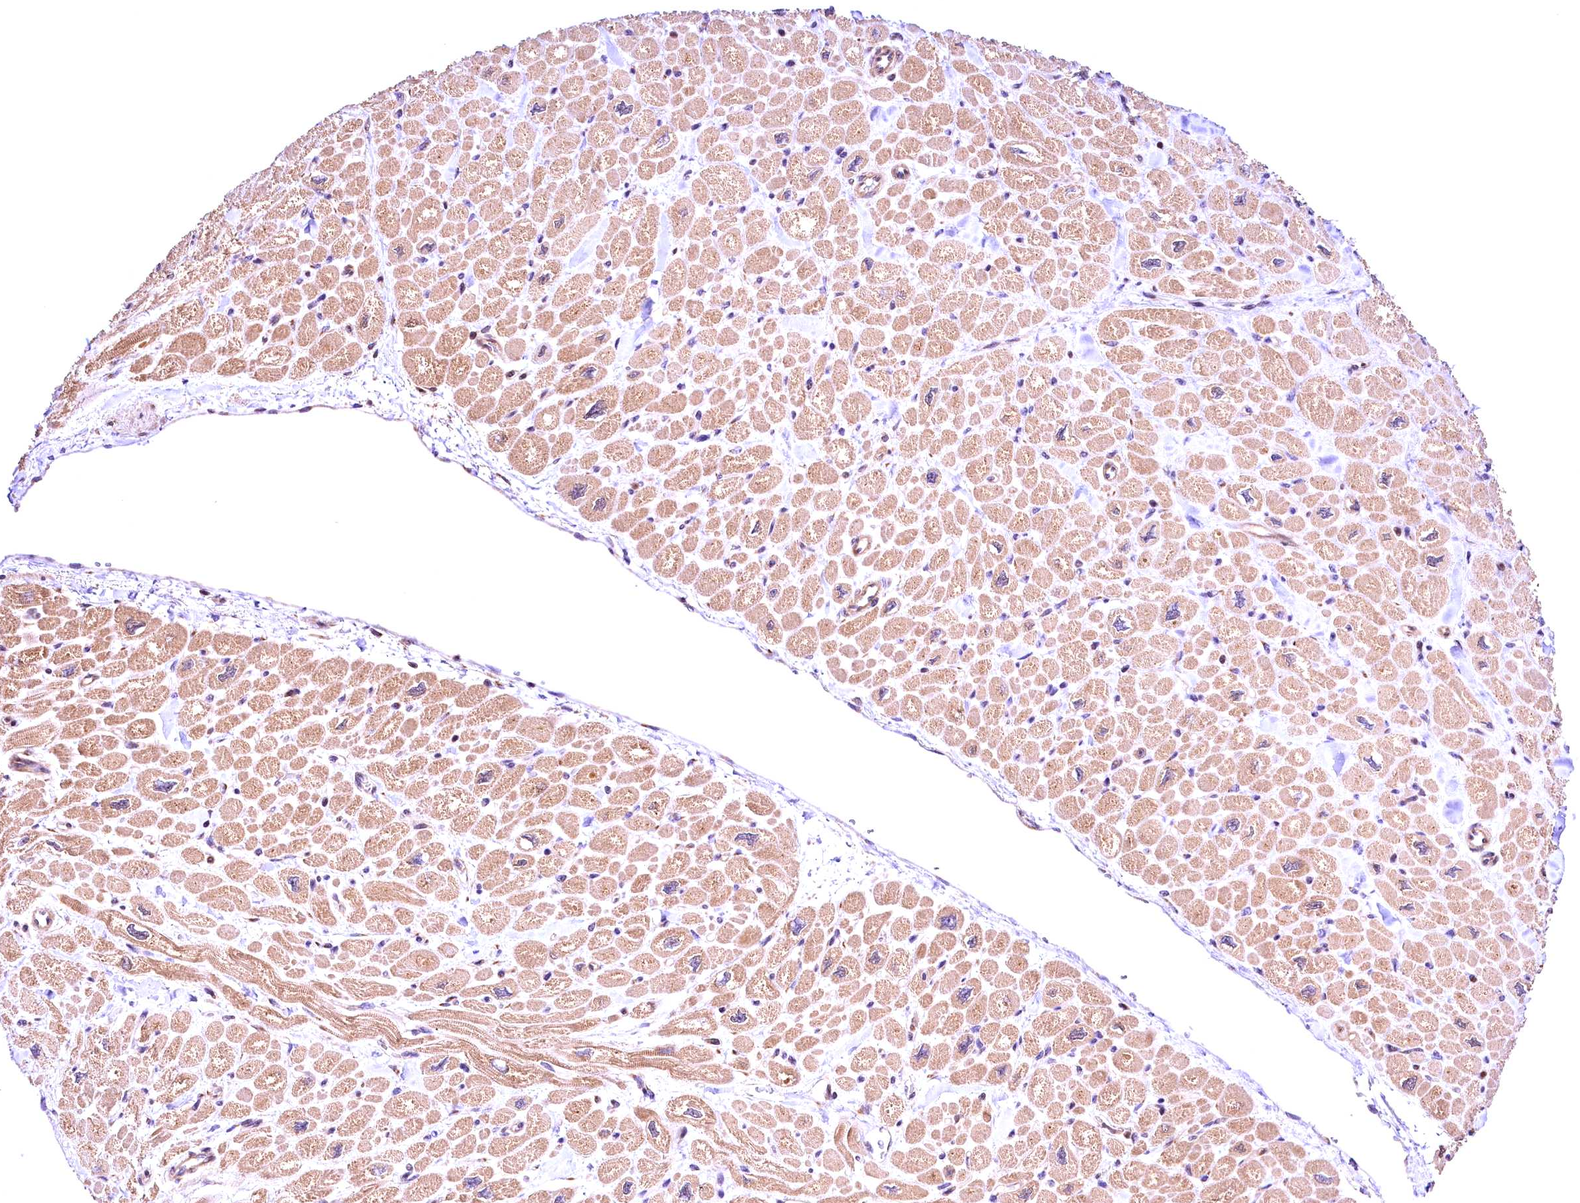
{"staining": {"intensity": "weak", "quantity": "25%-75%", "location": "cytoplasmic/membranous"}, "tissue": "heart muscle", "cell_type": "Cardiomyocytes", "image_type": "normal", "snomed": [{"axis": "morphology", "description": "Normal tissue, NOS"}, {"axis": "topography", "description": "Heart"}], "caption": "A high-resolution image shows IHC staining of unremarkable heart muscle, which demonstrates weak cytoplasmic/membranous positivity in approximately 25%-75% of cardiomyocytes.", "gene": "CHORDC1", "patient": {"sex": "male", "age": 65}}